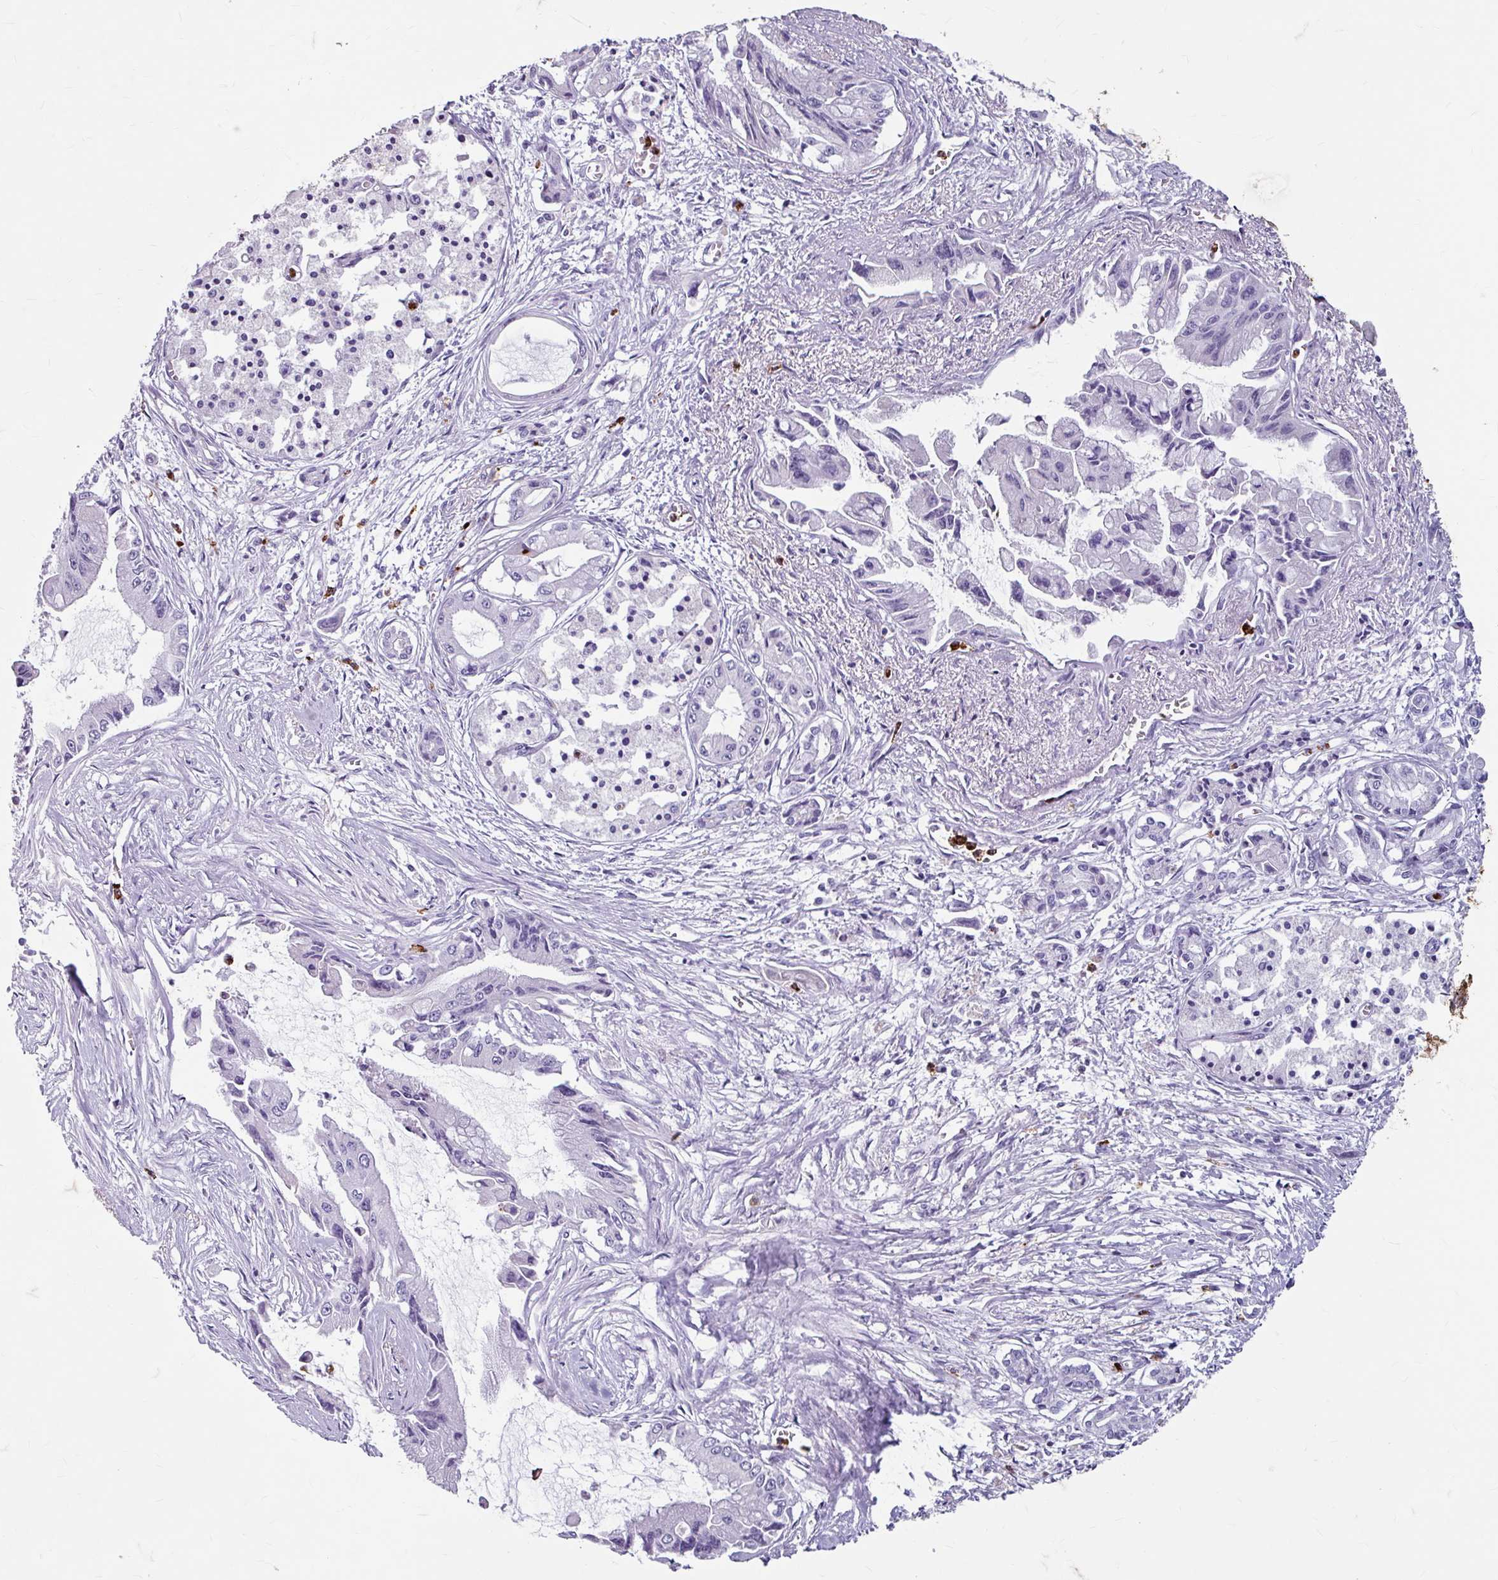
{"staining": {"intensity": "negative", "quantity": "none", "location": "none"}, "tissue": "pancreatic cancer", "cell_type": "Tumor cells", "image_type": "cancer", "snomed": [{"axis": "morphology", "description": "Adenocarcinoma, NOS"}, {"axis": "topography", "description": "Pancreas"}], "caption": "This is an immunohistochemistry (IHC) histopathology image of pancreatic adenocarcinoma. There is no staining in tumor cells.", "gene": "ANKRD1", "patient": {"sex": "male", "age": 84}}